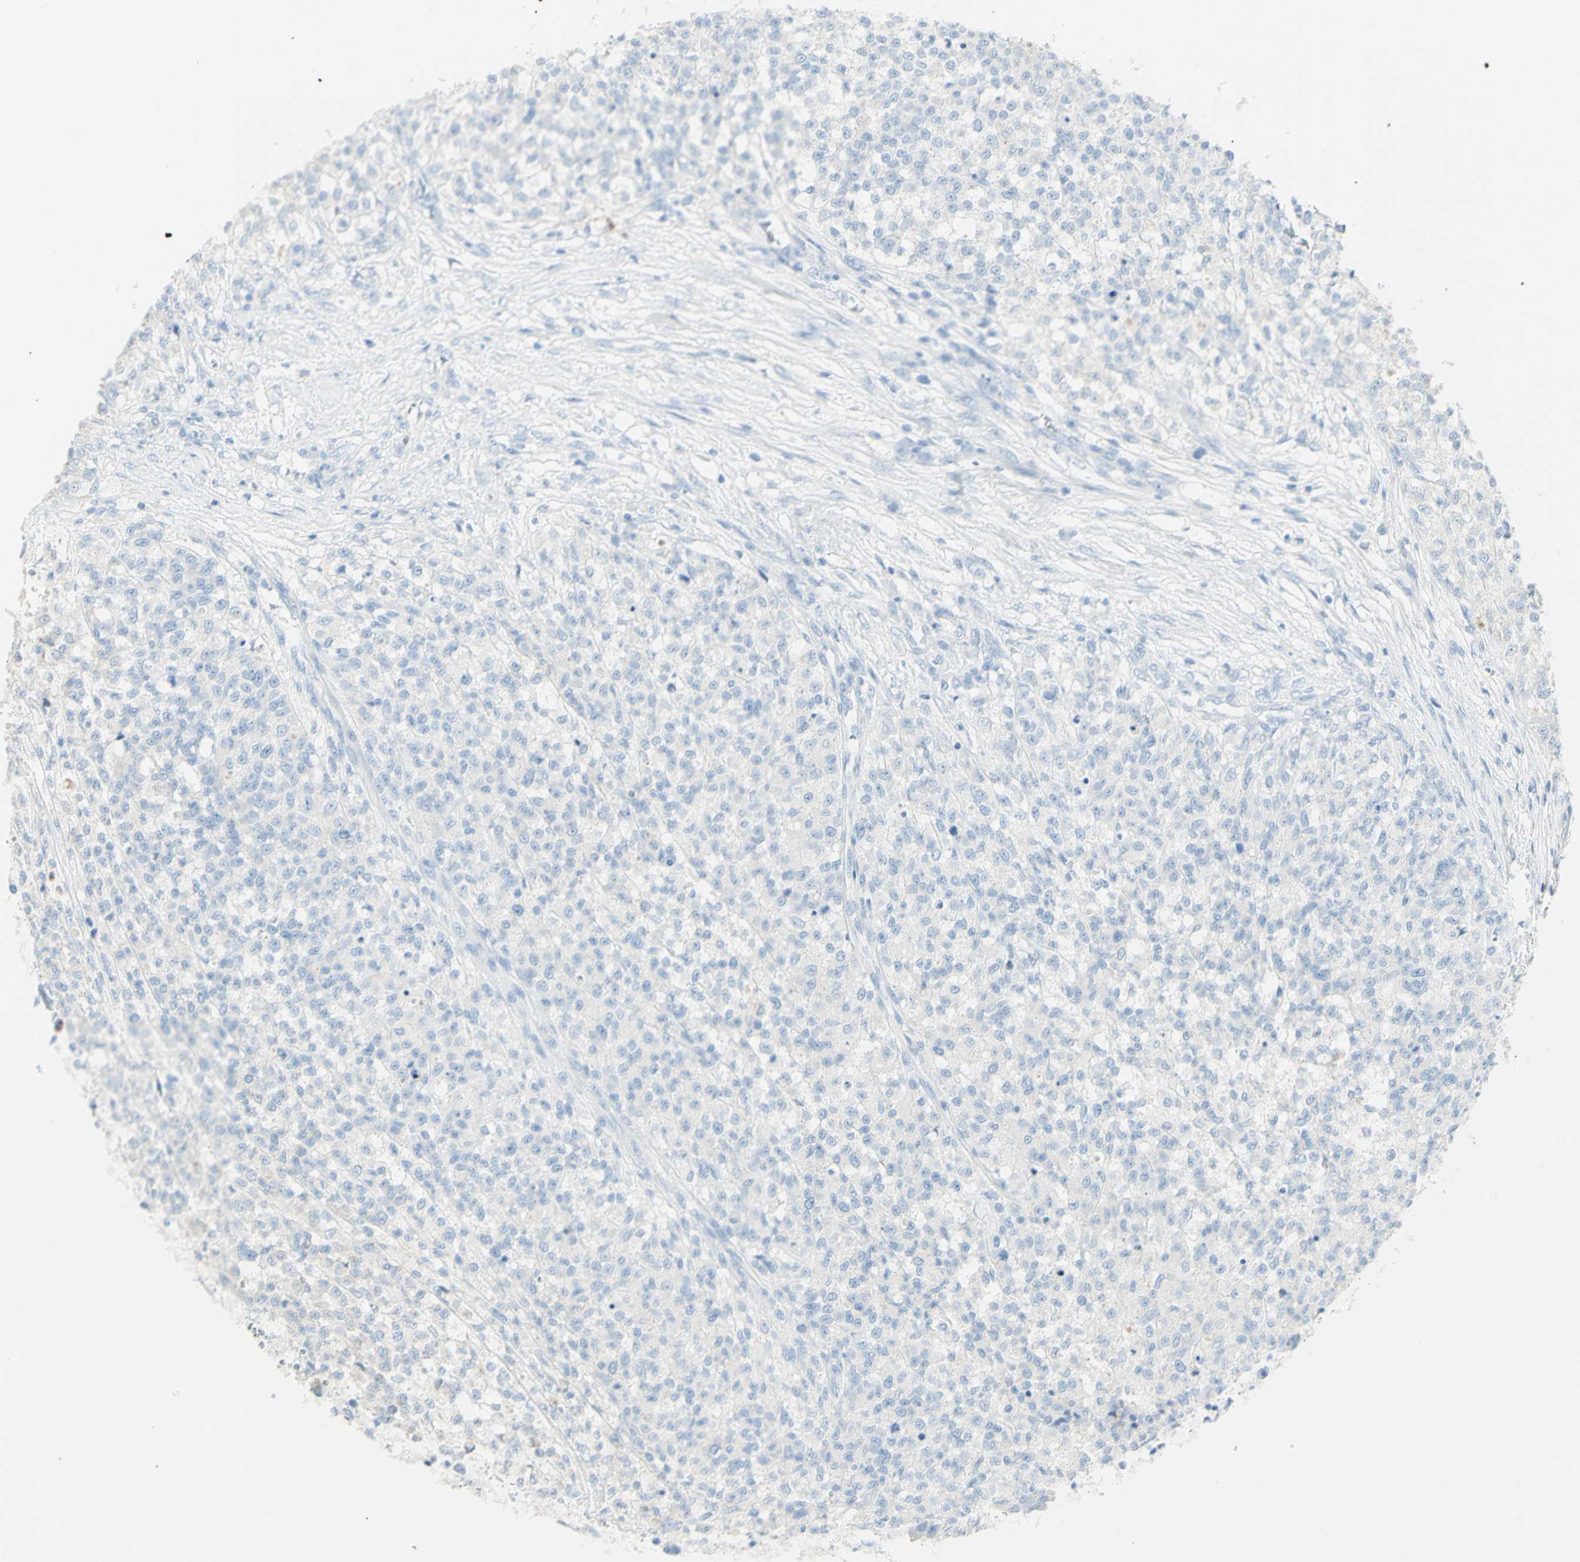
{"staining": {"intensity": "negative", "quantity": "none", "location": "none"}, "tissue": "testis cancer", "cell_type": "Tumor cells", "image_type": "cancer", "snomed": [{"axis": "morphology", "description": "Seminoma, NOS"}, {"axis": "topography", "description": "Testis"}], "caption": "The histopathology image displays no staining of tumor cells in testis cancer. Brightfield microscopy of immunohistochemistry stained with DAB (brown) and hematoxylin (blue), captured at high magnification.", "gene": "LETM1", "patient": {"sex": "male", "age": 59}}